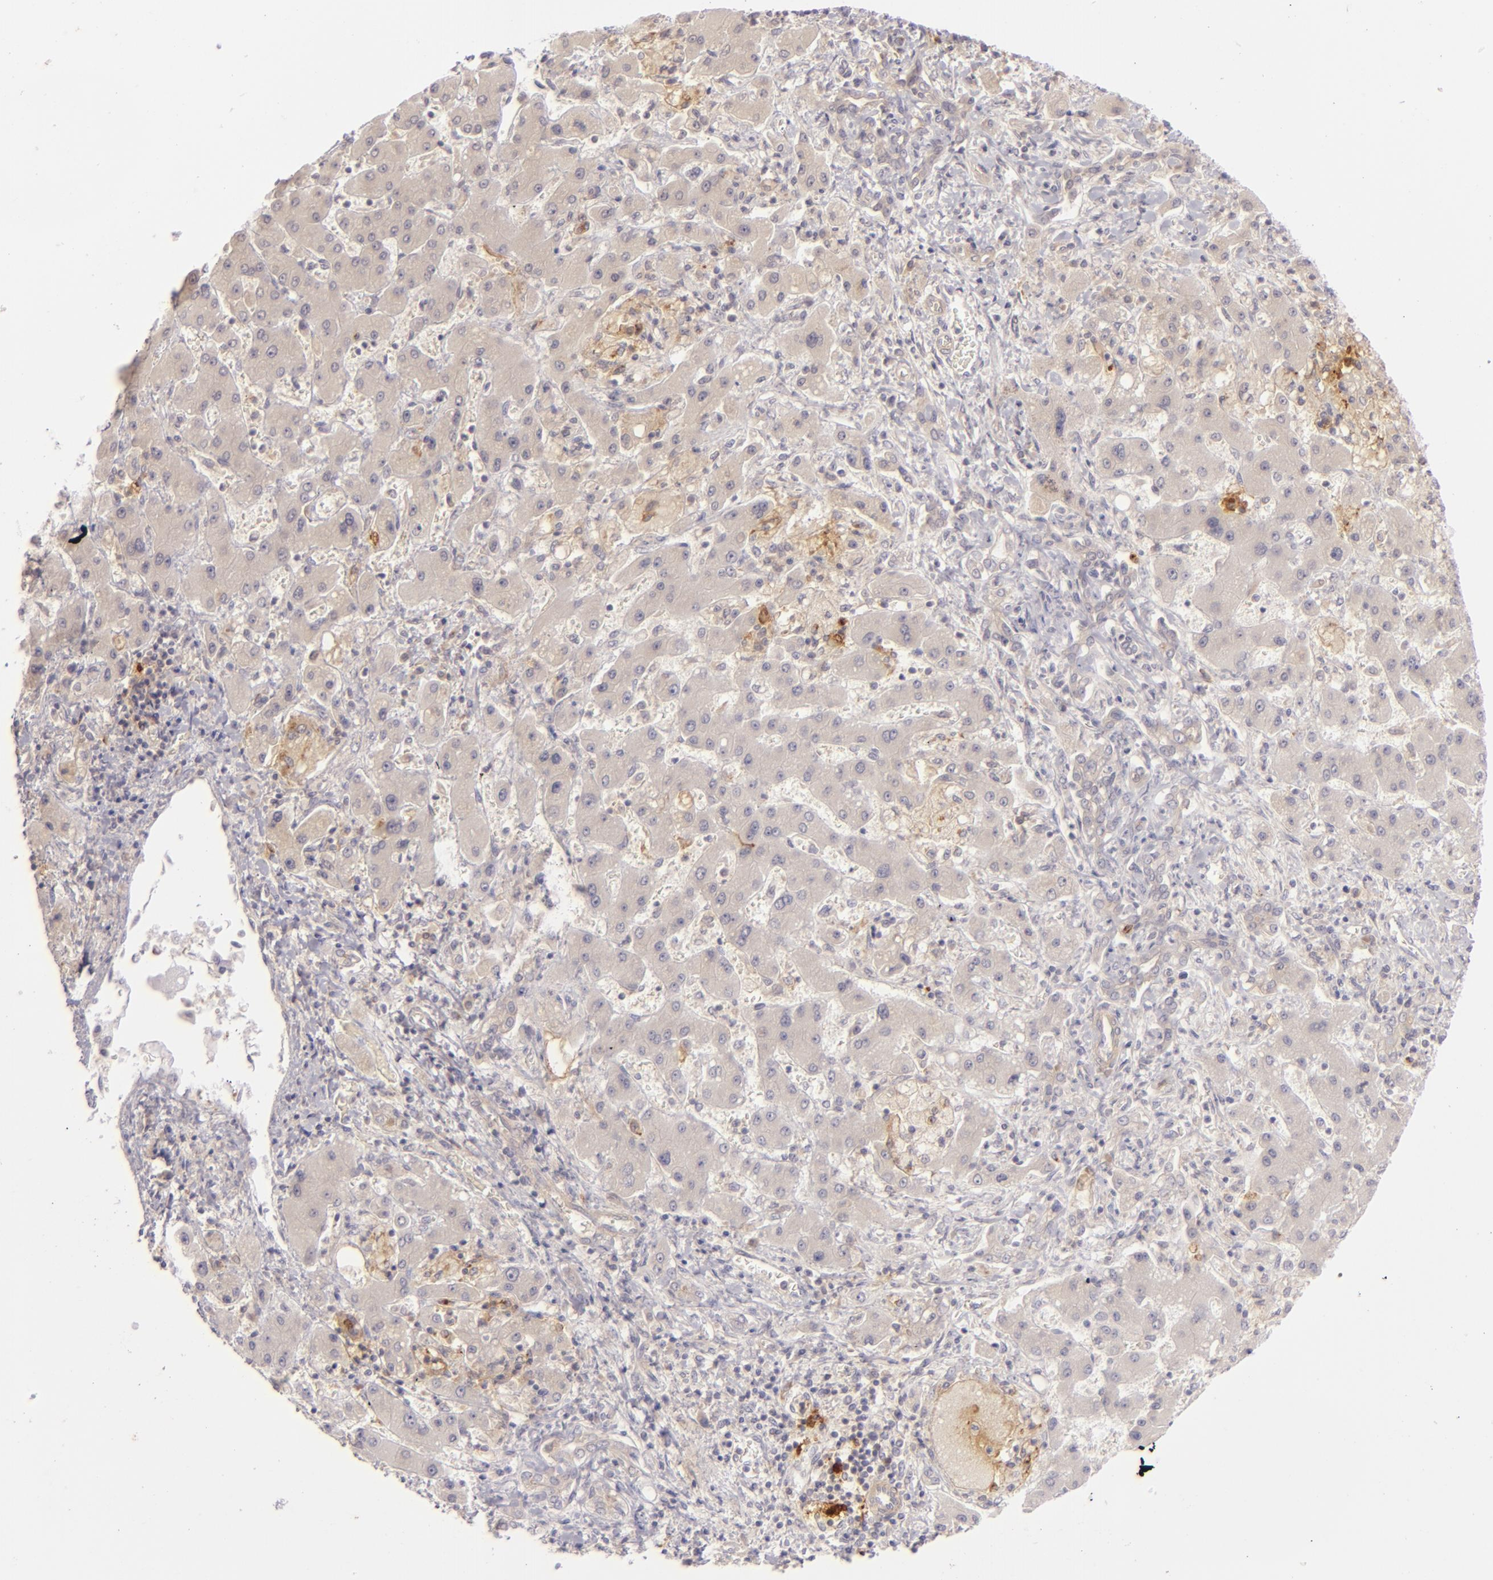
{"staining": {"intensity": "weak", "quantity": ">75%", "location": "cytoplasmic/membranous"}, "tissue": "liver cancer", "cell_type": "Tumor cells", "image_type": "cancer", "snomed": [{"axis": "morphology", "description": "Cholangiocarcinoma"}, {"axis": "topography", "description": "Liver"}], "caption": "There is low levels of weak cytoplasmic/membranous staining in tumor cells of liver cancer, as demonstrated by immunohistochemical staining (brown color).", "gene": "CD83", "patient": {"sex": "male", "age": 50}}